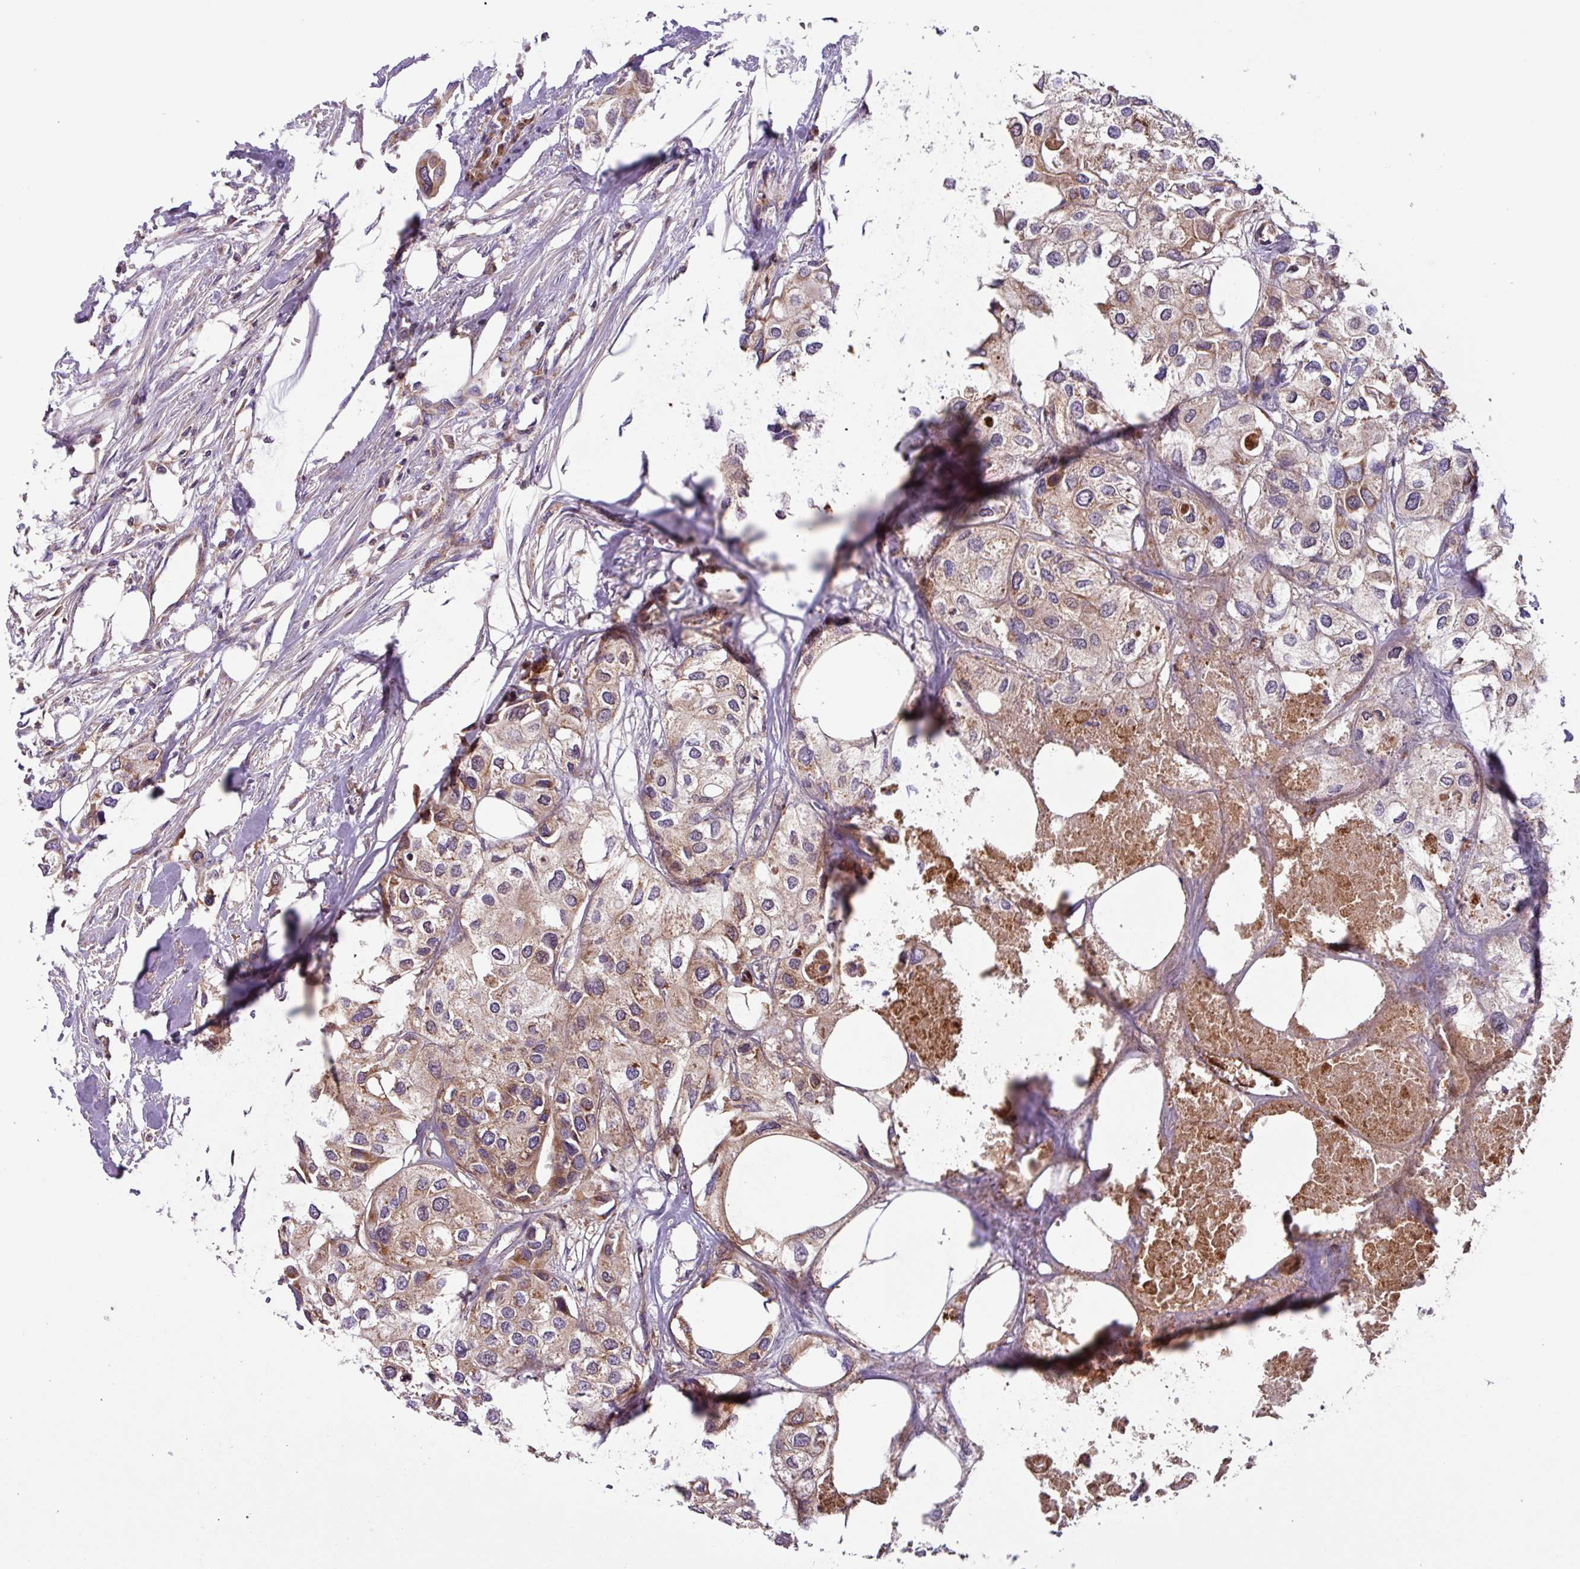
{"staining": {"intensity": "weak", "quantity": ">75%", "location": "cytoplasmic/membranous"}, "tissue": "urothelial cancer", "cell_type": "Tumor cells", "image_type": "cancer", "snomed": [{"axis": "morphology", "description": "Urothelial carcinoma, High grade"}, {"axis": "topography", "description": "Urinary bladder"}], "caption": "The immunohistochemical stain shows weak cytoplasmic/membranous positivity in tumor cells of high-grade urothelial carcinoma tissue.", "gene": "PLEKHD1", "patient": {"sex": "male", "age": 64}}